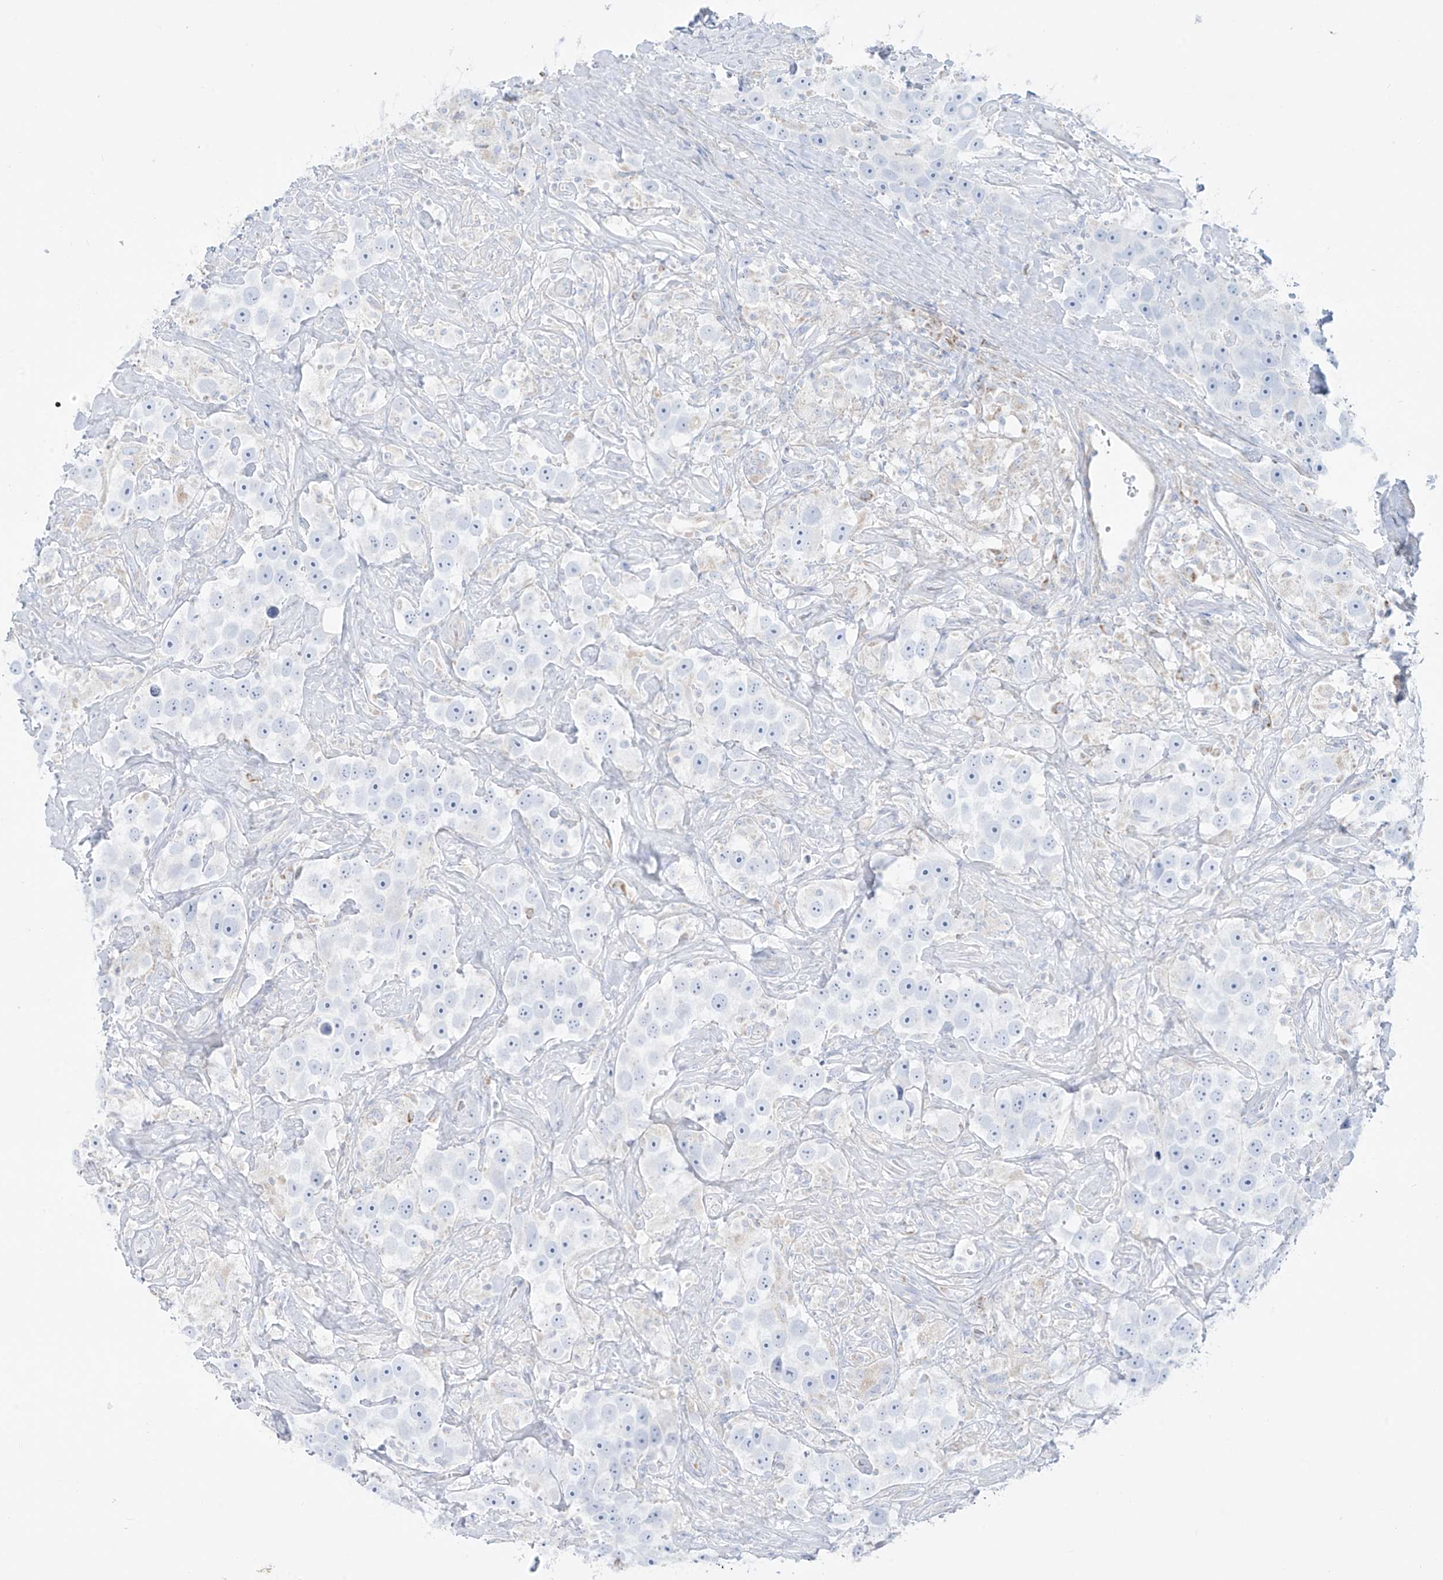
{"staining": {"intensity": "negative", "quantity": "none", "location": "none"}, "tissue": "testis cancer", "cell_type": "Tumor cells", "image_type": "cancer", "snomed": [{"axis": "morphology", "description": "Seminoma, NOS"}, {"axis": "topography", "description": "Testis"}], "caption": "Immunohistochemistry (IHC) histopathology image of neoplastic tissue: human testis cancer stained with DAB (3,3'-diaminobenzidine) exhibits no significant protein staining in tumor cells.", "gene": "SLC26A3", "patient": {"sex": "male", "age": 49}}